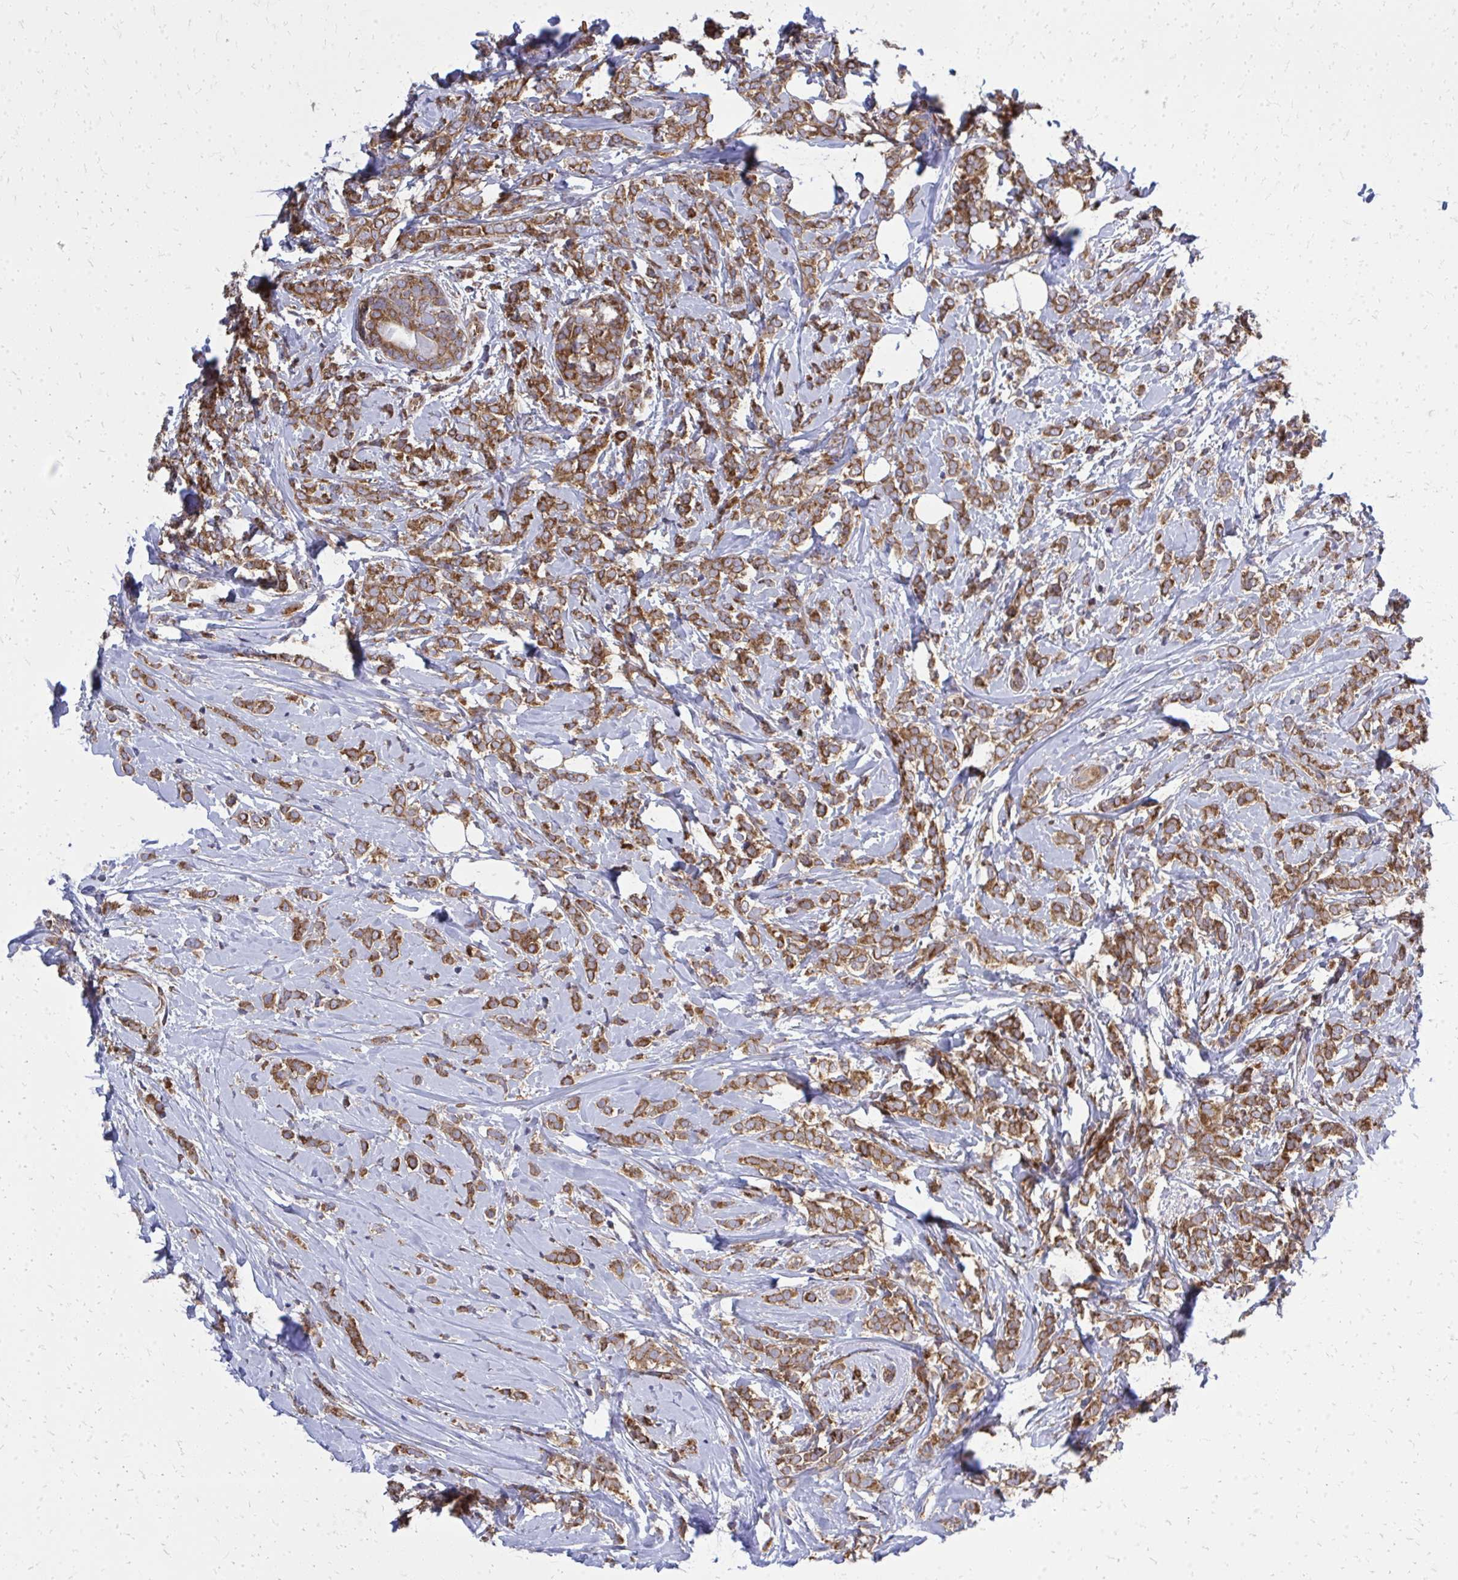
{"staining": {"intensity": "moderate", "quantity": ">75%", "location": "cytoplasmic/membranous"}, "tissue": "breast cancer", "cell_type": "Tumor cells", "image_type": "cancer", "snomed": [{"axis": "morphology", "description": "Lobular carcinoma"}, {"axis": "topography", "description": "Breast"}], "caption": "Immunohistochemistry (DAB) staining of human breast cancer (lobular carcinoma) exhibits moderate cytoplasmic/membranous protein positivity in approximately >75% of tumor cells.", "gene": "PDK4", "patient": {"sex": "female", "age": 49}}